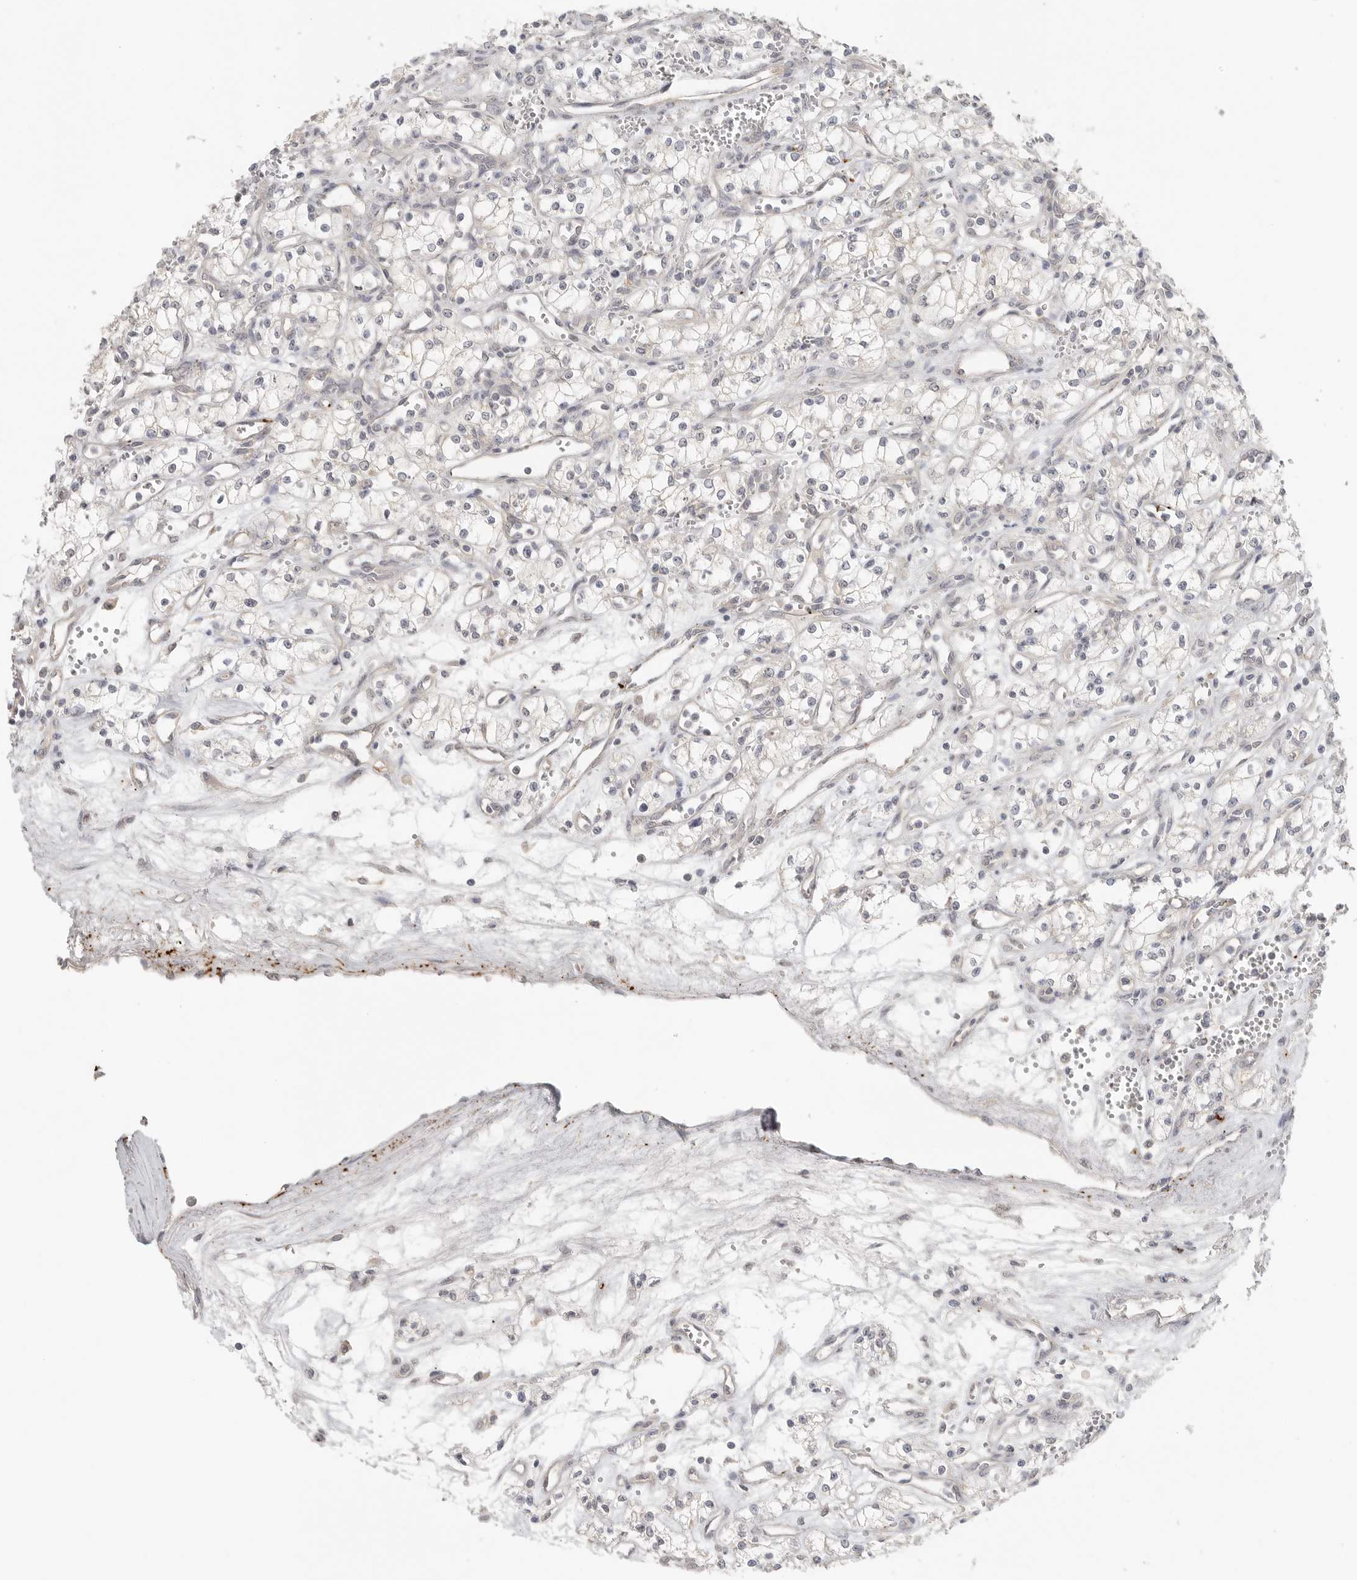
{"staining": {"intensity": "negative", "quantity": "none", "location": "none"}, "tissue": "renal cancer", "cell_type": "Tumor cells", "image_type": "cancer", "snomed": [{"axis": "morphology", "description": "Adenocarcinoma, NOS"}, {"axis": "topography", "description": "Kidney"}], "caption": "IHC image of neoplastic tissue: renal cancer (adenocarcinoma) stained with DAB (3,3'-diaminobenzidine) shows no significant protein staining in tumor cells.", "gene": "HDAC6", "patient": {"sex": "male", "age": 59}}